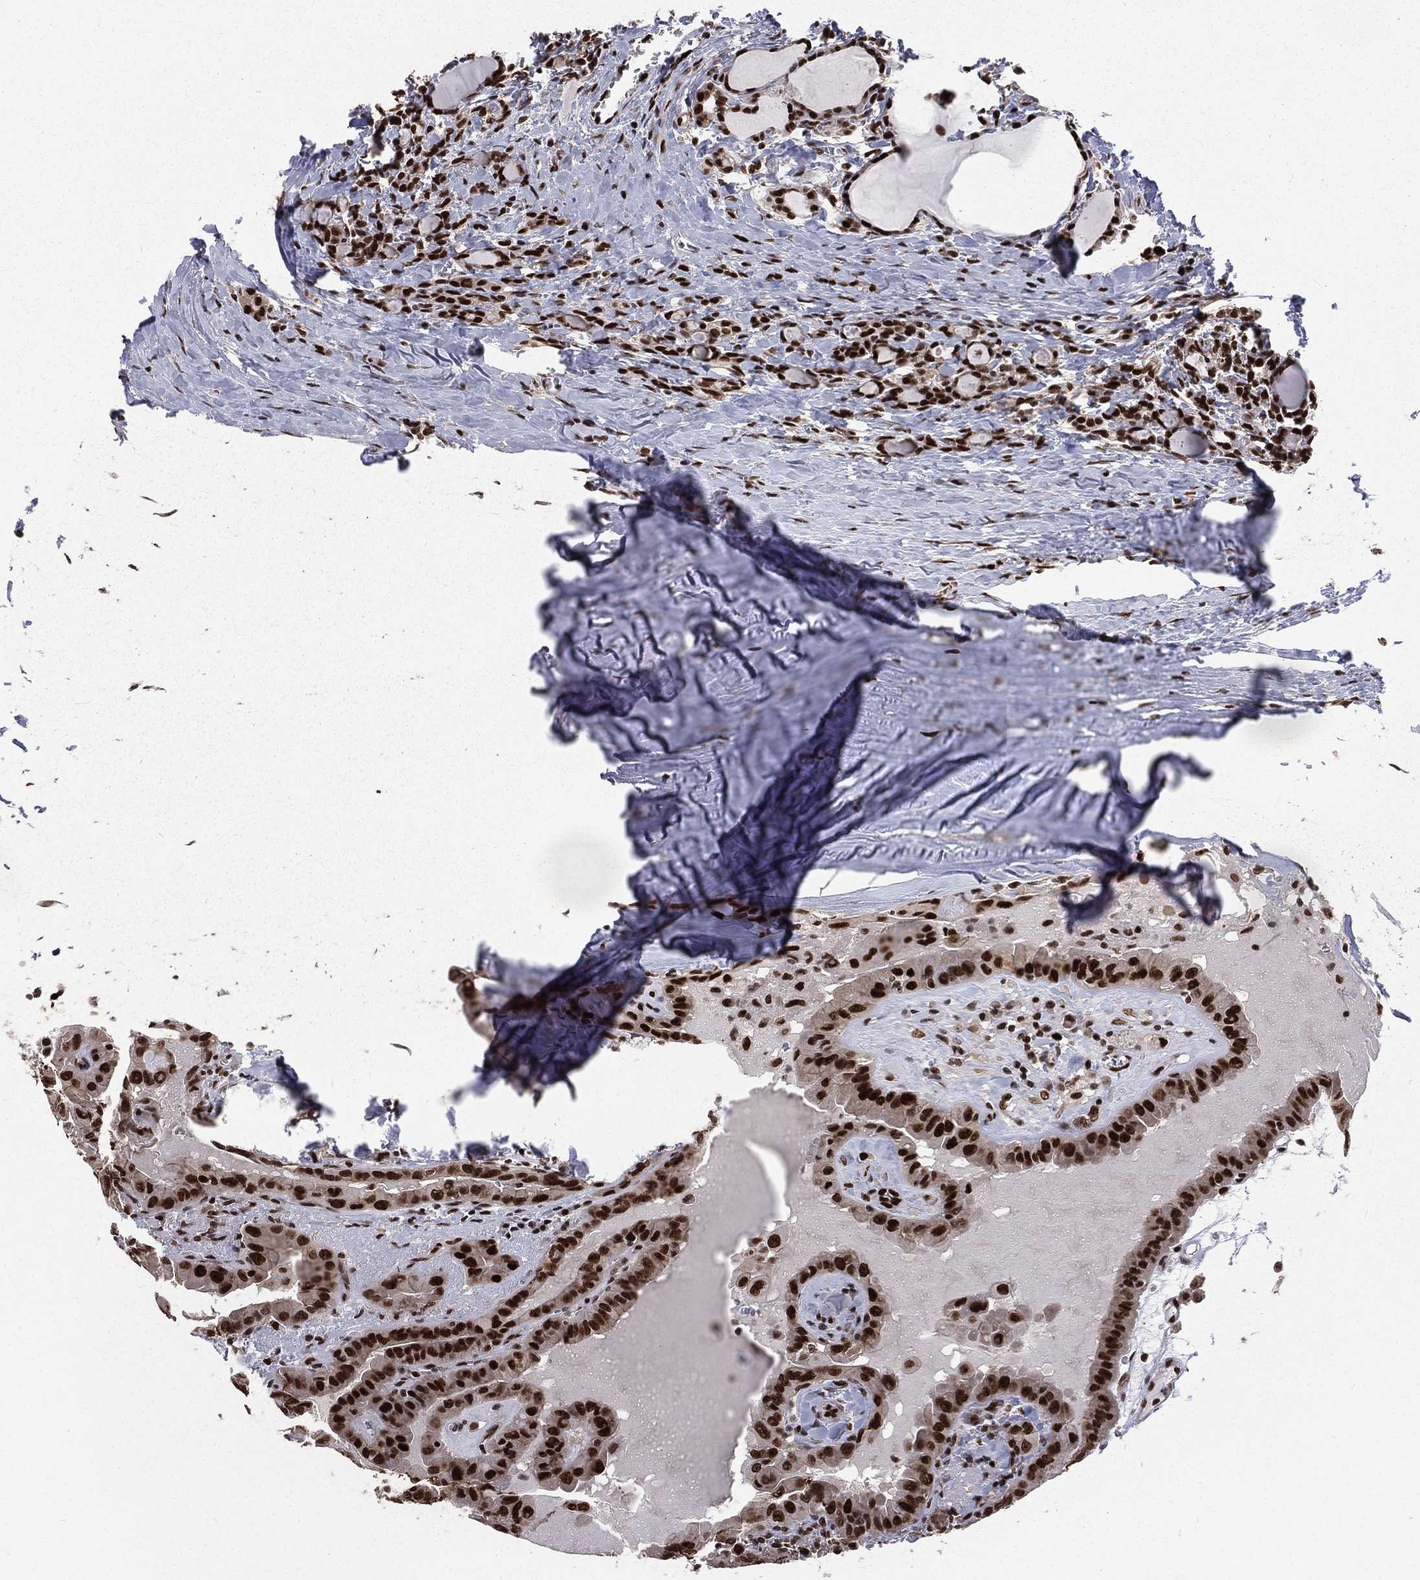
{"staining": {"intensity": "strong", "quantity": ">75%", "location": "nuclear"}, "tissue": "thyroid cancer", "cell_type": "Tumor cells", "image_type": "cancer", "snomed": [{"axis": "morphology", "description": "Papillary adenocarcinoma, NOS"}, {"axis": "topography", "description": "Thyroid gland"}], "caption": "Immunohistochemistry (IHC) (DAB (3,3'-diaminobenzidine)) staining of human papillary adenocarcinoma (thyroid) demonstrates strong nuclear protein expression in about >75% of tumor cells.", "gene": "POLB", "patient": {"sex": "female", "age": 37}}